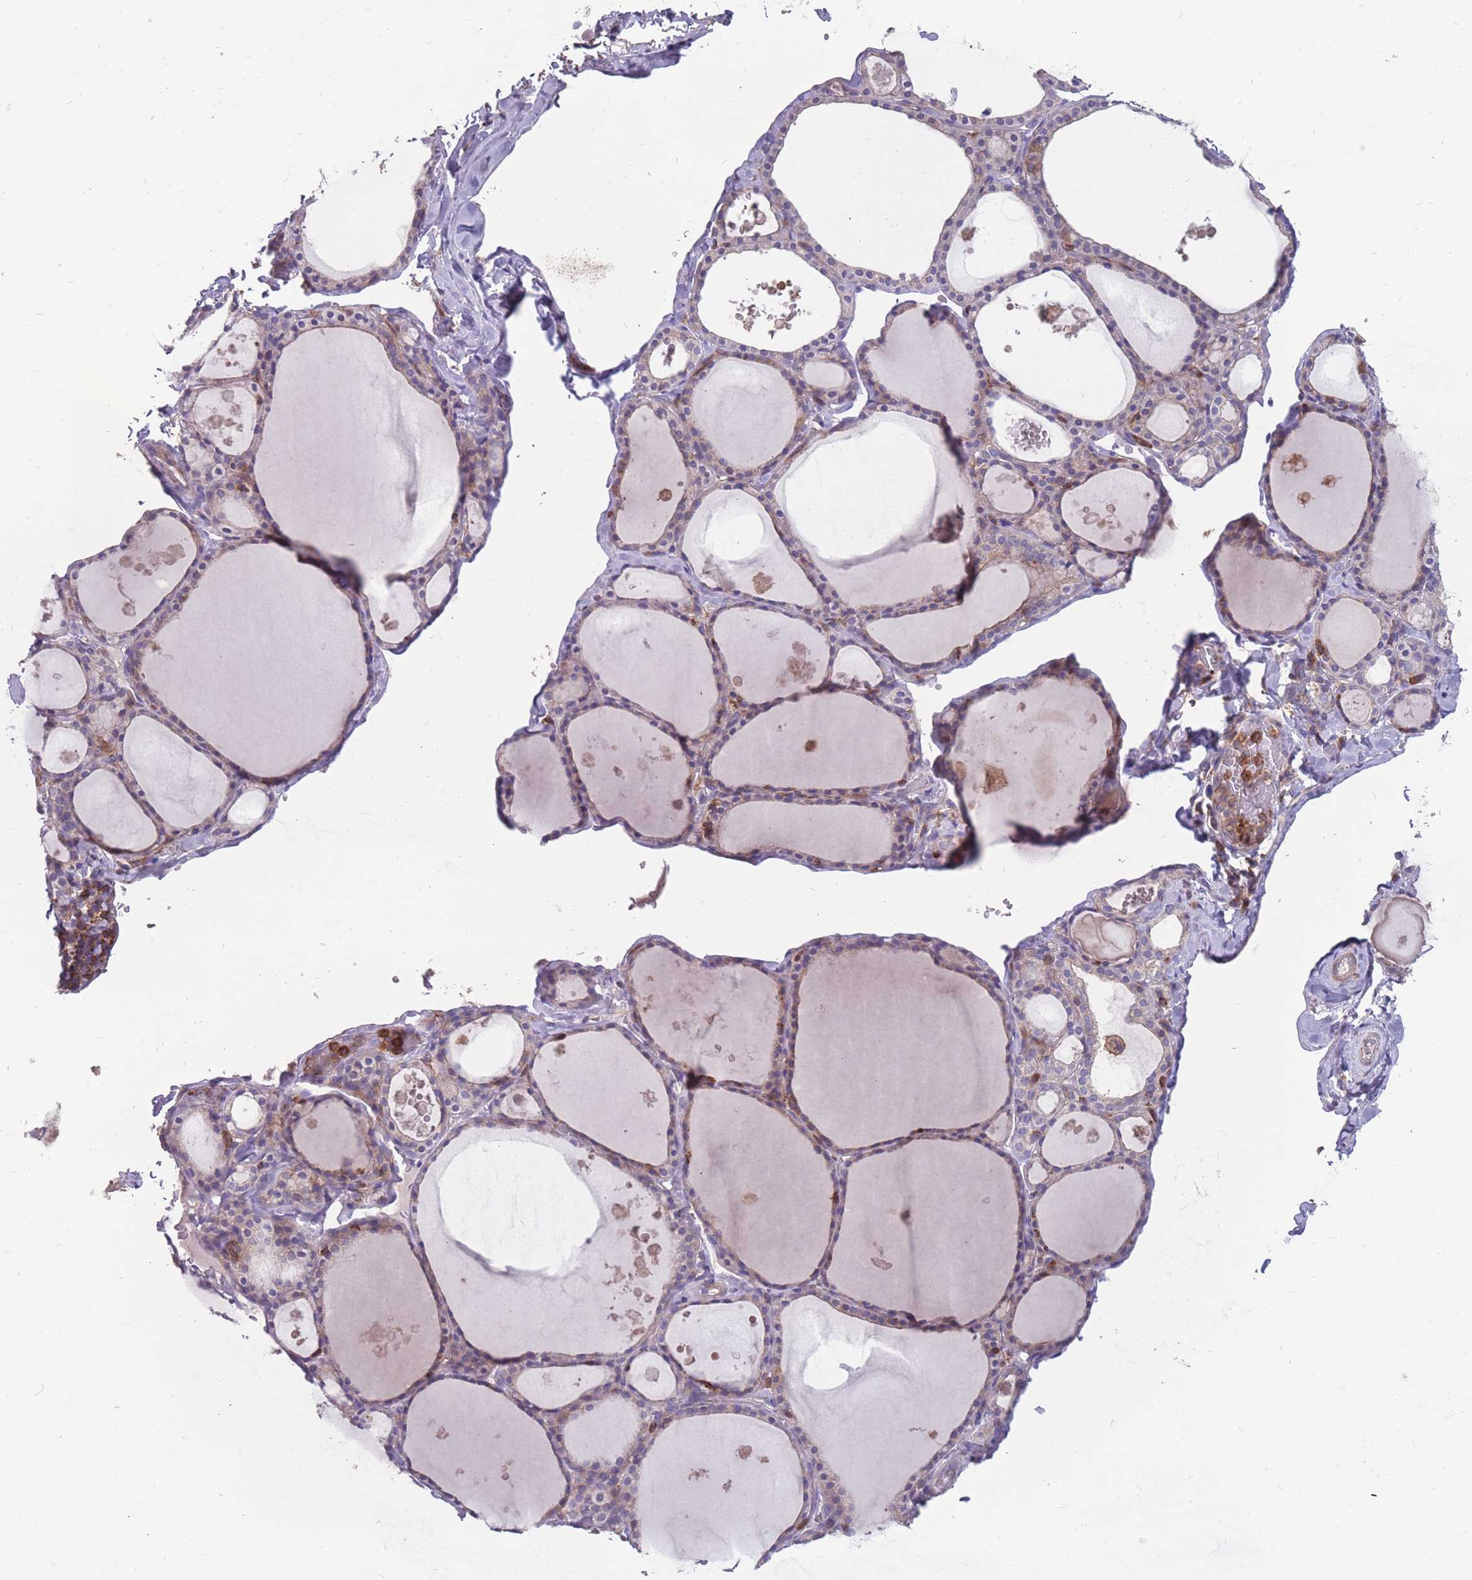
{"staining": {"intensity": "weak", "quantity": "25%-75%", "location": "cytoplasmic/membranous"}, "tissue": "thyroid gland", "cell_type": "Glandular cells", "image_type": "normal", "snomed": [{"axis": "morphology", "description": "Normal tissue, NOS"}, {"axis": "topography", "description": "Thyroid gland"}], "caption": "A low amount of weak cytoplasmic/membranous positivity is present in about 25%-75% of glandular cells in benign thyroid gland.", "gene": "CD33", "patient": {"sex": "male", "age": 56}}